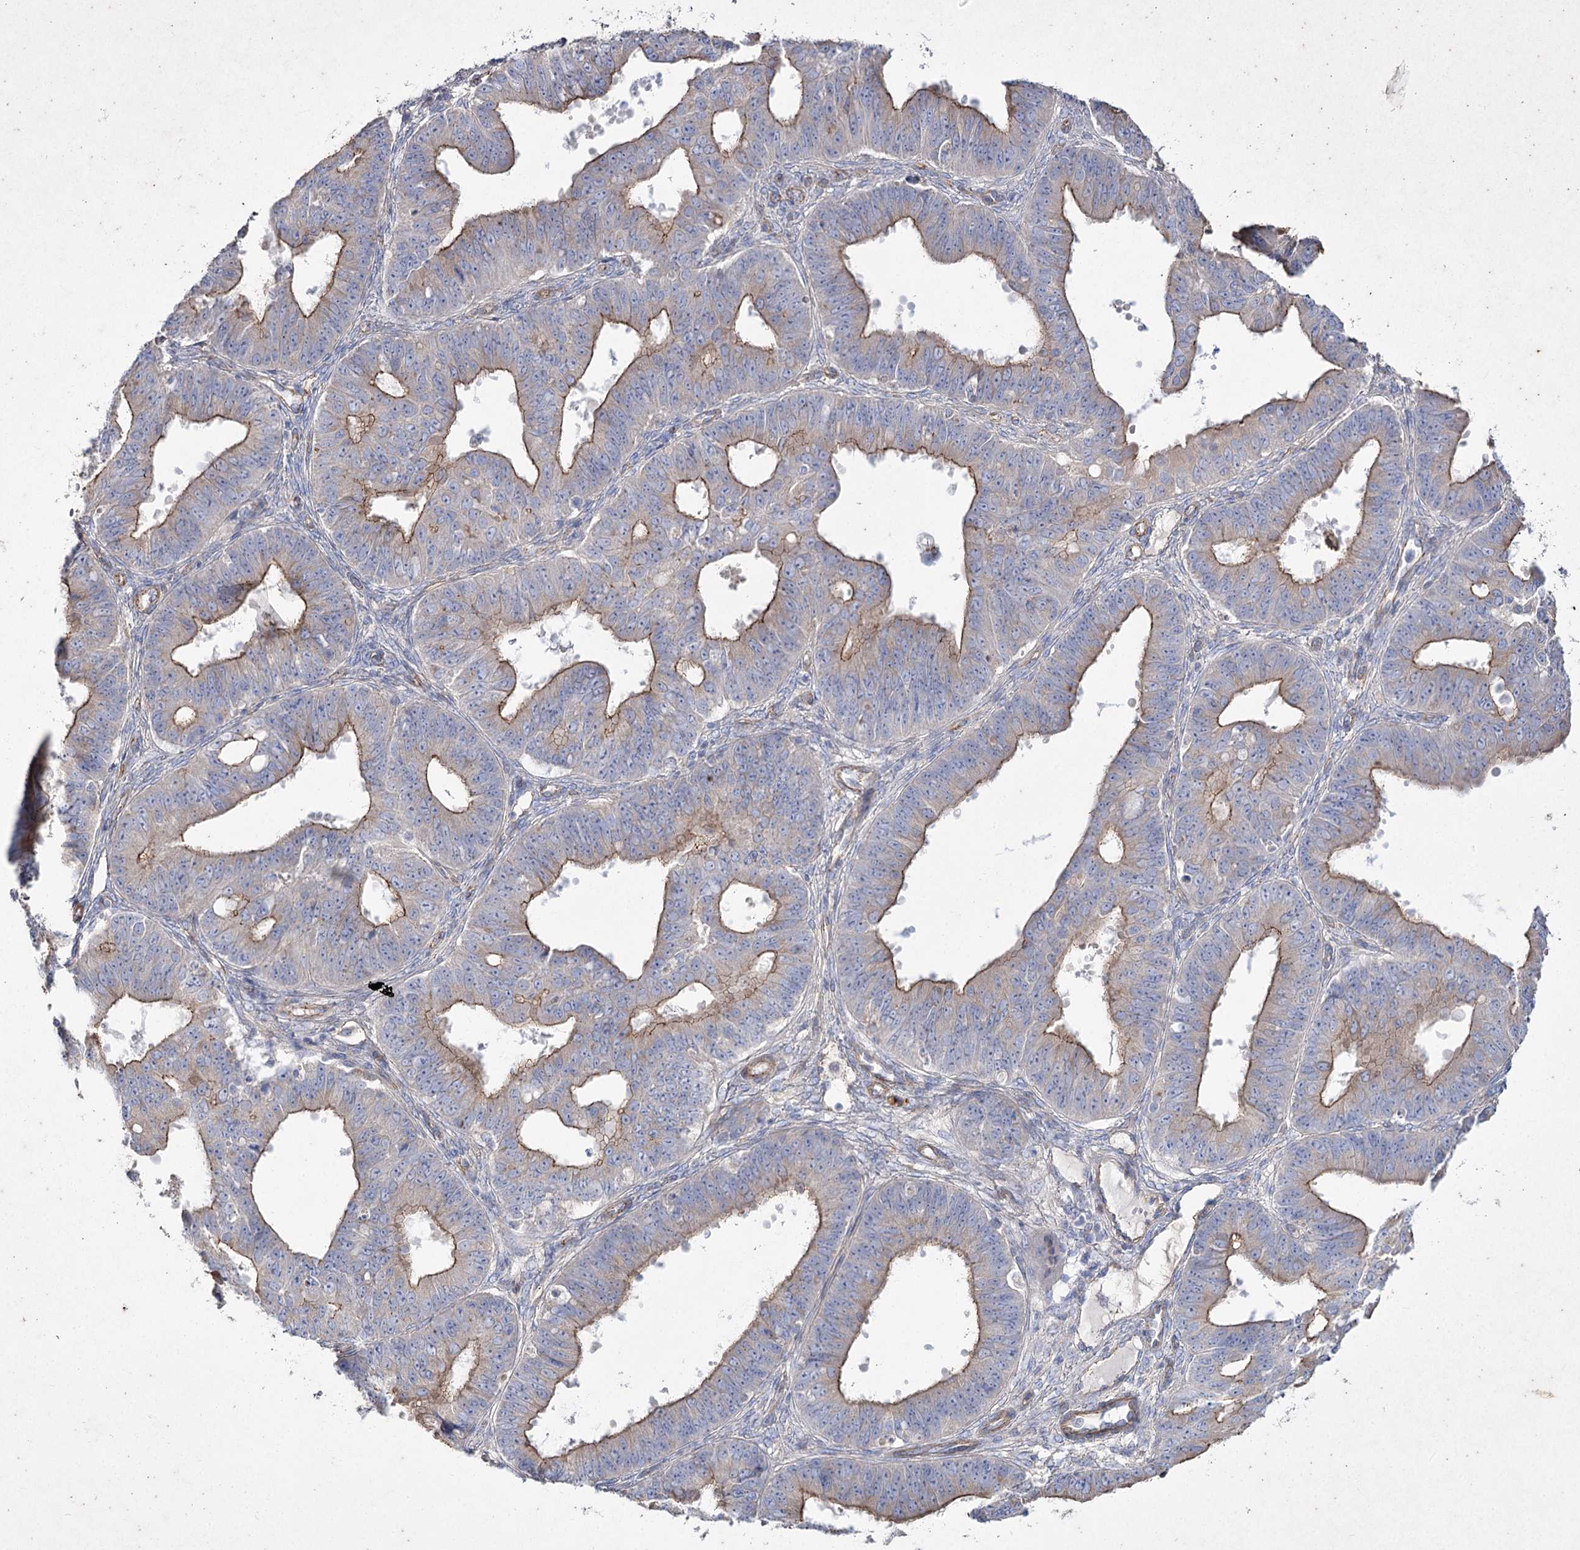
{"staining": {"intensity": "moderate", "quantity": ">75%", "location": "cytoplasmic/membranous"}, "tissue": "ovarian cancer", "cell_type": "Tumor cells", "image_type": "cancer", "snomed": [{"axis": "morphology", "description": "Carcinoma, endometroid"}, {"axis": "topography", "description": "Appendix"}, {"axis": "topography", "description": "Ovary"}], "caption": "Brown immunohistochemical staining in ovarian cancer (endometroid carcinoma) exhibits moderate cytoplasmic/membranous expression in about >75% of tumor cells.", "gene": "LDLRAD3", "patient": {"sex": "female", "age": 42}}